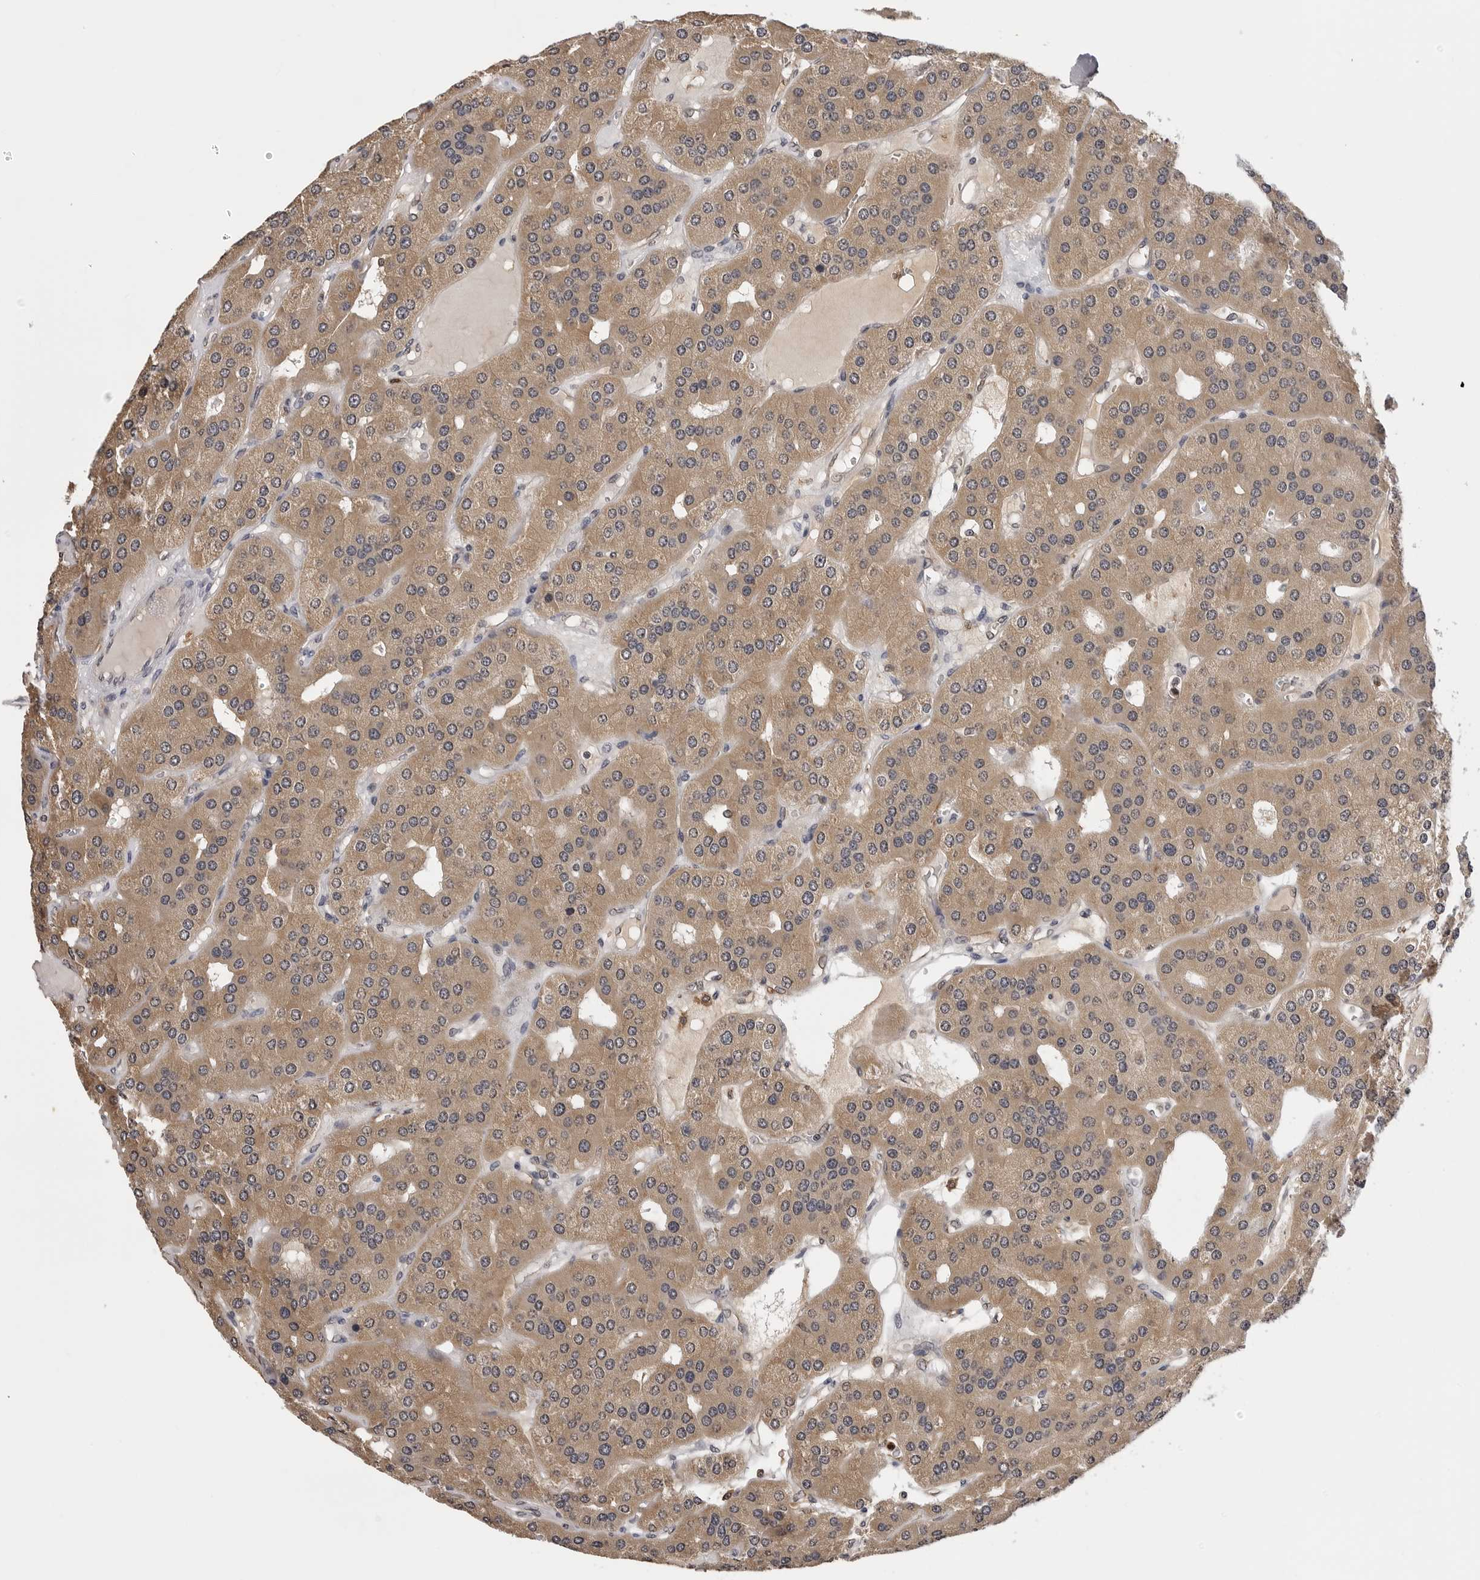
{"staining": {"intensity": "moderate", "quantity": "25%-75%", "location": "cytoplasmic/membranous"}, "tissue": "parathyroid gland", "cell_type": "Glandular cells", "image_type": "normal", "snomed": [{"axis": "morphology", "description": "Normal tissue, NOS"}, {"axis": "morphology", "description": "Adenoma, NOS"}, {"axis": "topography", "description": "Parathyroid gland"}], "caption": "Immunohistochemical staining of unremarkable parathyroid gland demonstrates medium levels of moderate cytoplasmic/membranous expression in approximately 25%-75% of glandular cells.", "gene": "TRMT13", "patient": {"sex": "female", "age": 86}}